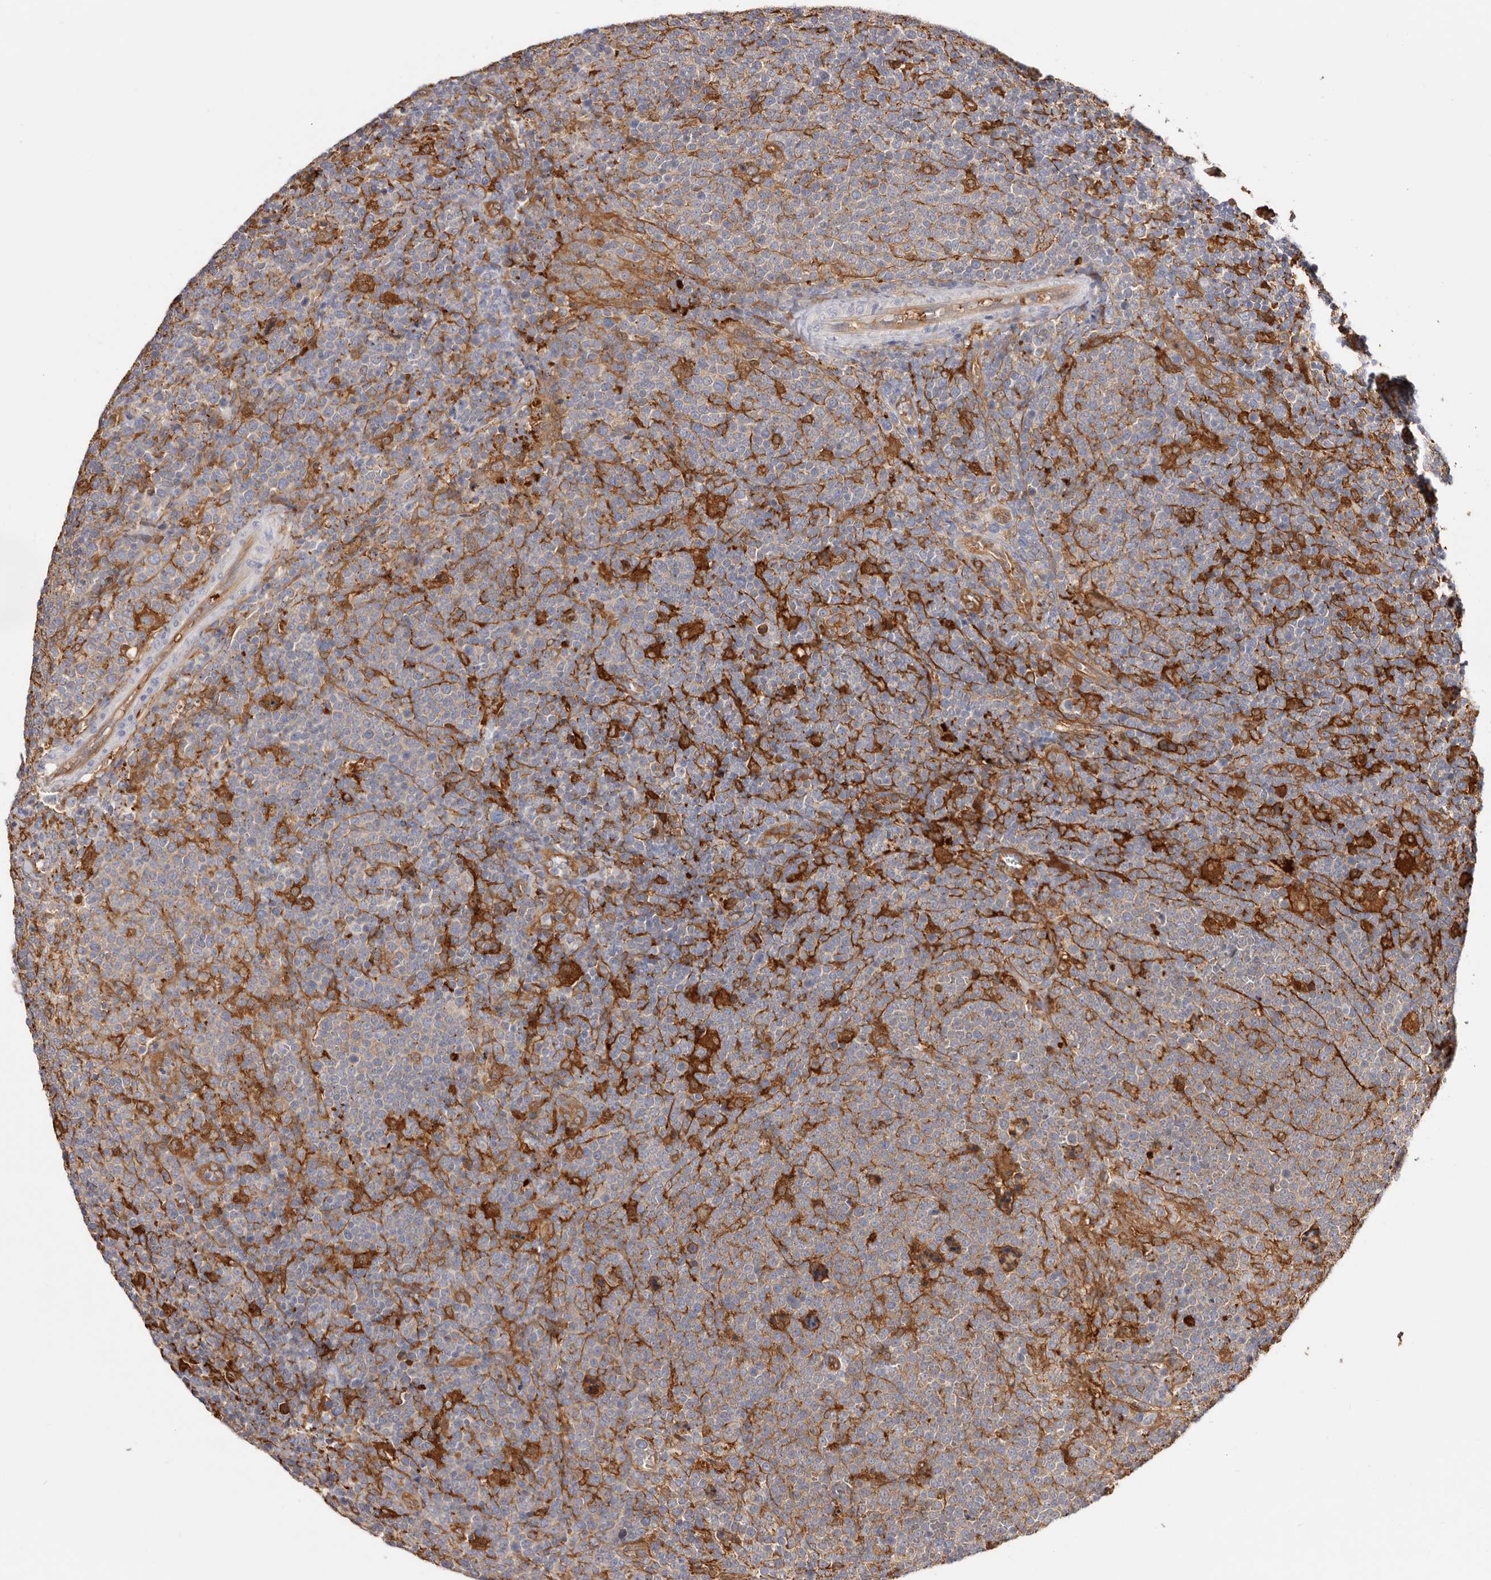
{"staining": {"intensity": "weak", "quantity": "25%-75%", "location": "cytoplasmic/membranous"}, "tissue": "lymphoma", "cell_type": "Tumor cells", "image_type": "cancer", "snomed": [{"axis": "morphology", "description": "Malignant lymphoma, non-Hodgkin's type, High grade"}, {"axis": "topography", "description": "Lymph node"}], "caption": "Immunohistochemistry (IHC) staining of lymphoma, which exhibits low levels of weak cytoplasmic/membranous expression in approximately 25%-75% of tumor cells indicating weak cytoplasmic/membranous protein positivity. The staining was performed using DAB (brown) for protein detection and nuclei were counterstained in hematoxylin (blue).", "gene": "LAP3", "patient": {"sex": "male", "age": 61}}